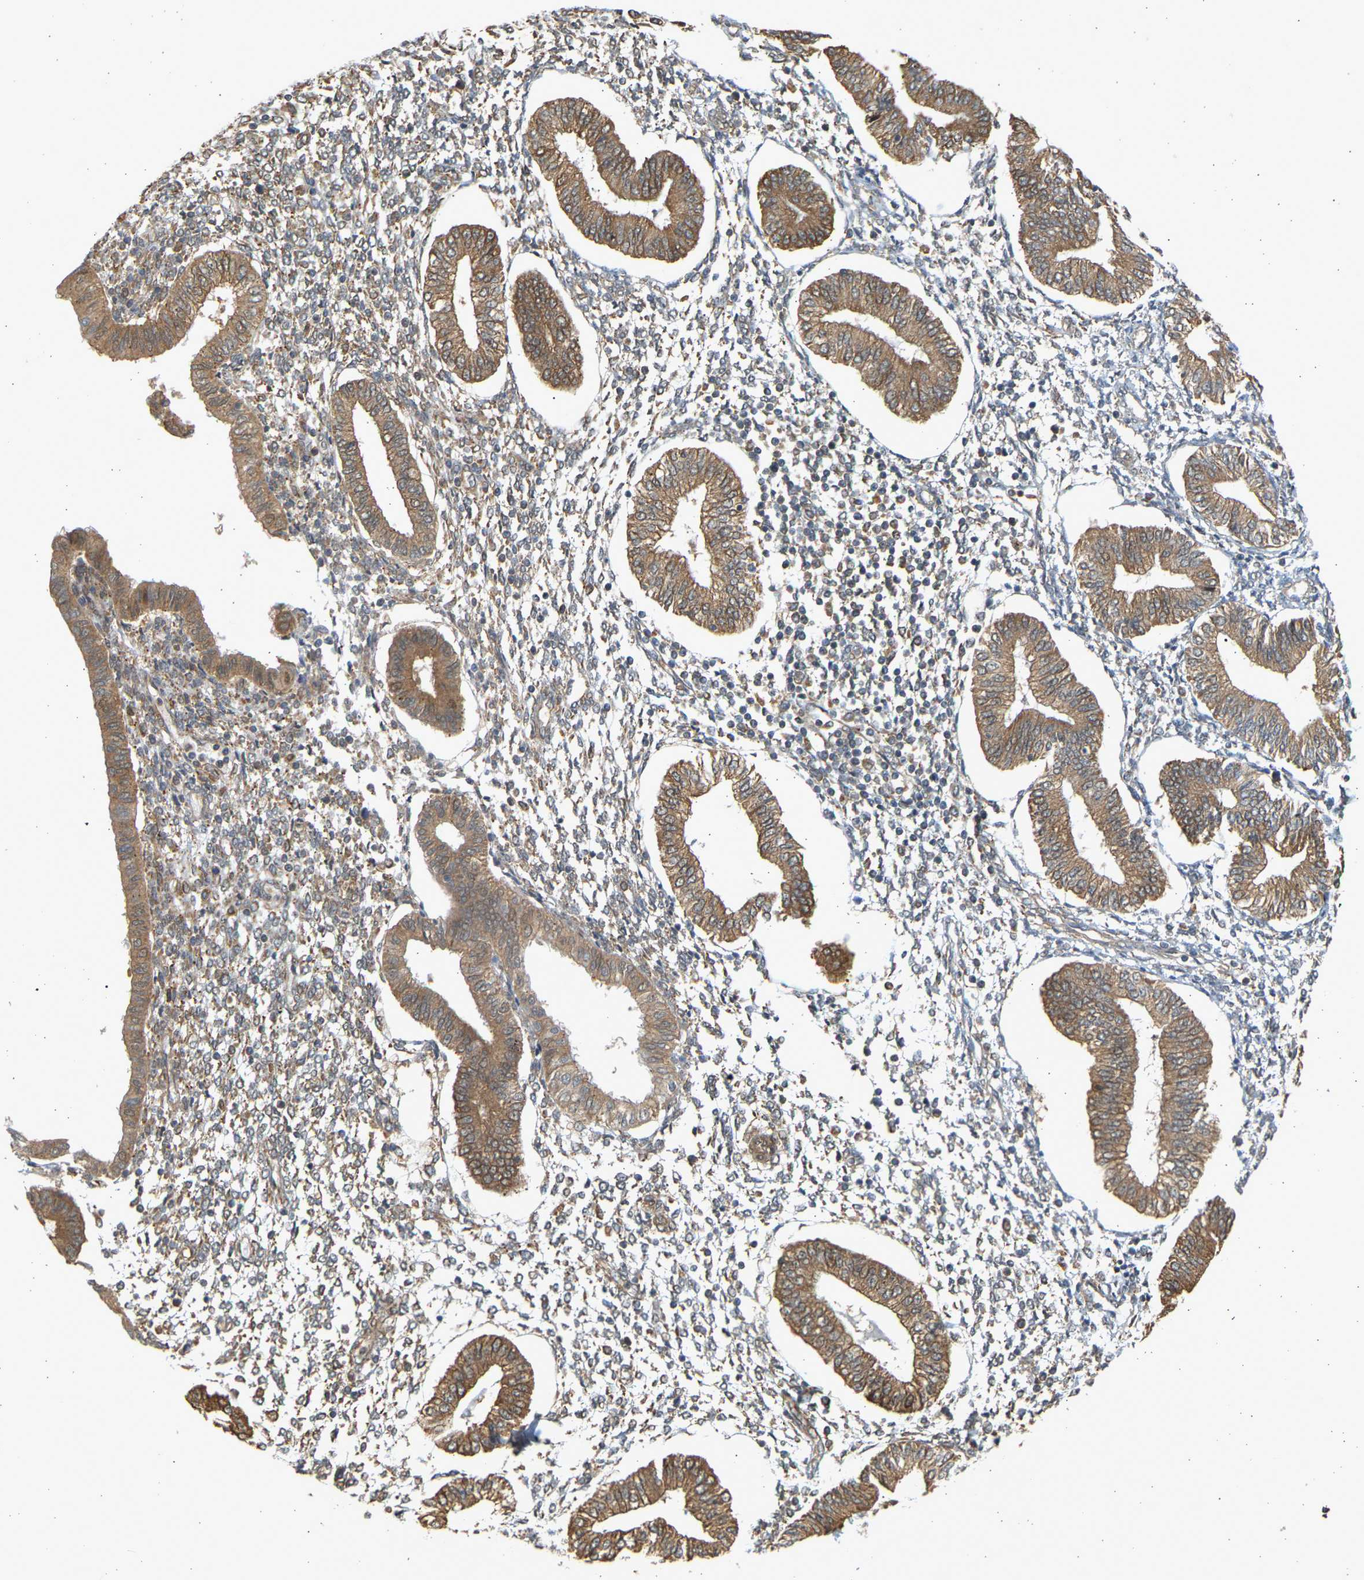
{"staining": {"intensity": "moderate", "quantity": "<25%", "location": "cytoplasmic/membranous"}, "tissue": "endometrium", "cell_type": "Cells in endometrial stroma", "image_type": "normal", "snomed": [{"axis": "morphology", "description": "Normal tissue, NOS"}, {"axis": "topography", "description": "Endometrium"}], "caption": "Immunohistochemistry of benign human endometrium exhibits low levels of moderate cytoplasmic/membranous expression in about <25% of cells in endometrial stroma.", "gene": "B4GALT6", "patient": {"sex": "female", "age": 50}}